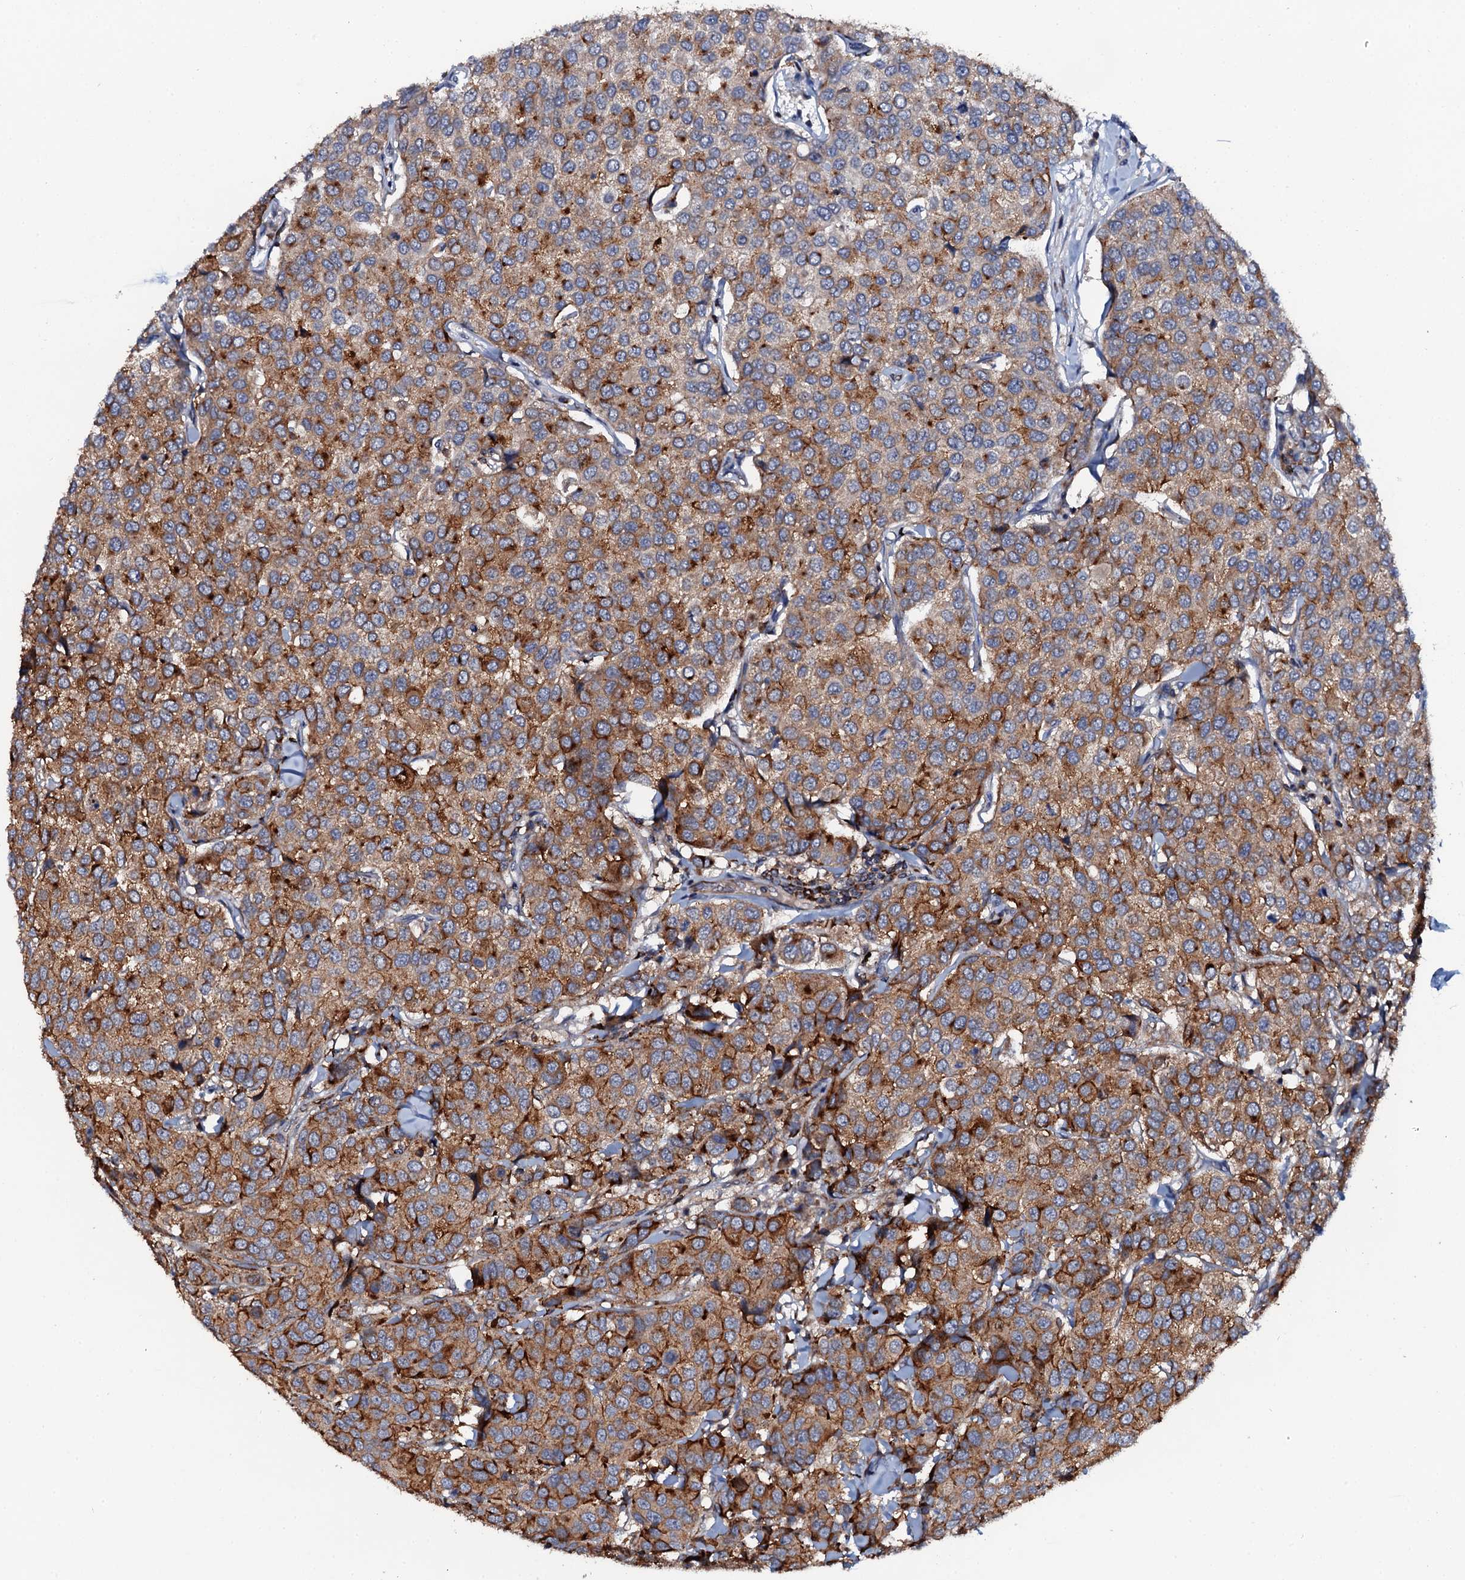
{"staining": {"intensity": "moderate", "quantity": ">75%", "location": "cytoplasmic/membranous"}, "tissue": "breast cancer", "cell_type": "Tumor cells", "image_type": "cancer", "snomed": [{"axis": "morphology", "description": "Duct carcinoma"}, {"axis": "topography", "description": "Breast"}], "caption": "About >75% of tumor cells in human intraductal carcinoma (breast) demonstrate moderate cytoplasmic/membranous protein positivity as visualized by brown immunohistochemical staining.", "gene": "VAMP8", "patient": {"sex": "female", "age": 55}}